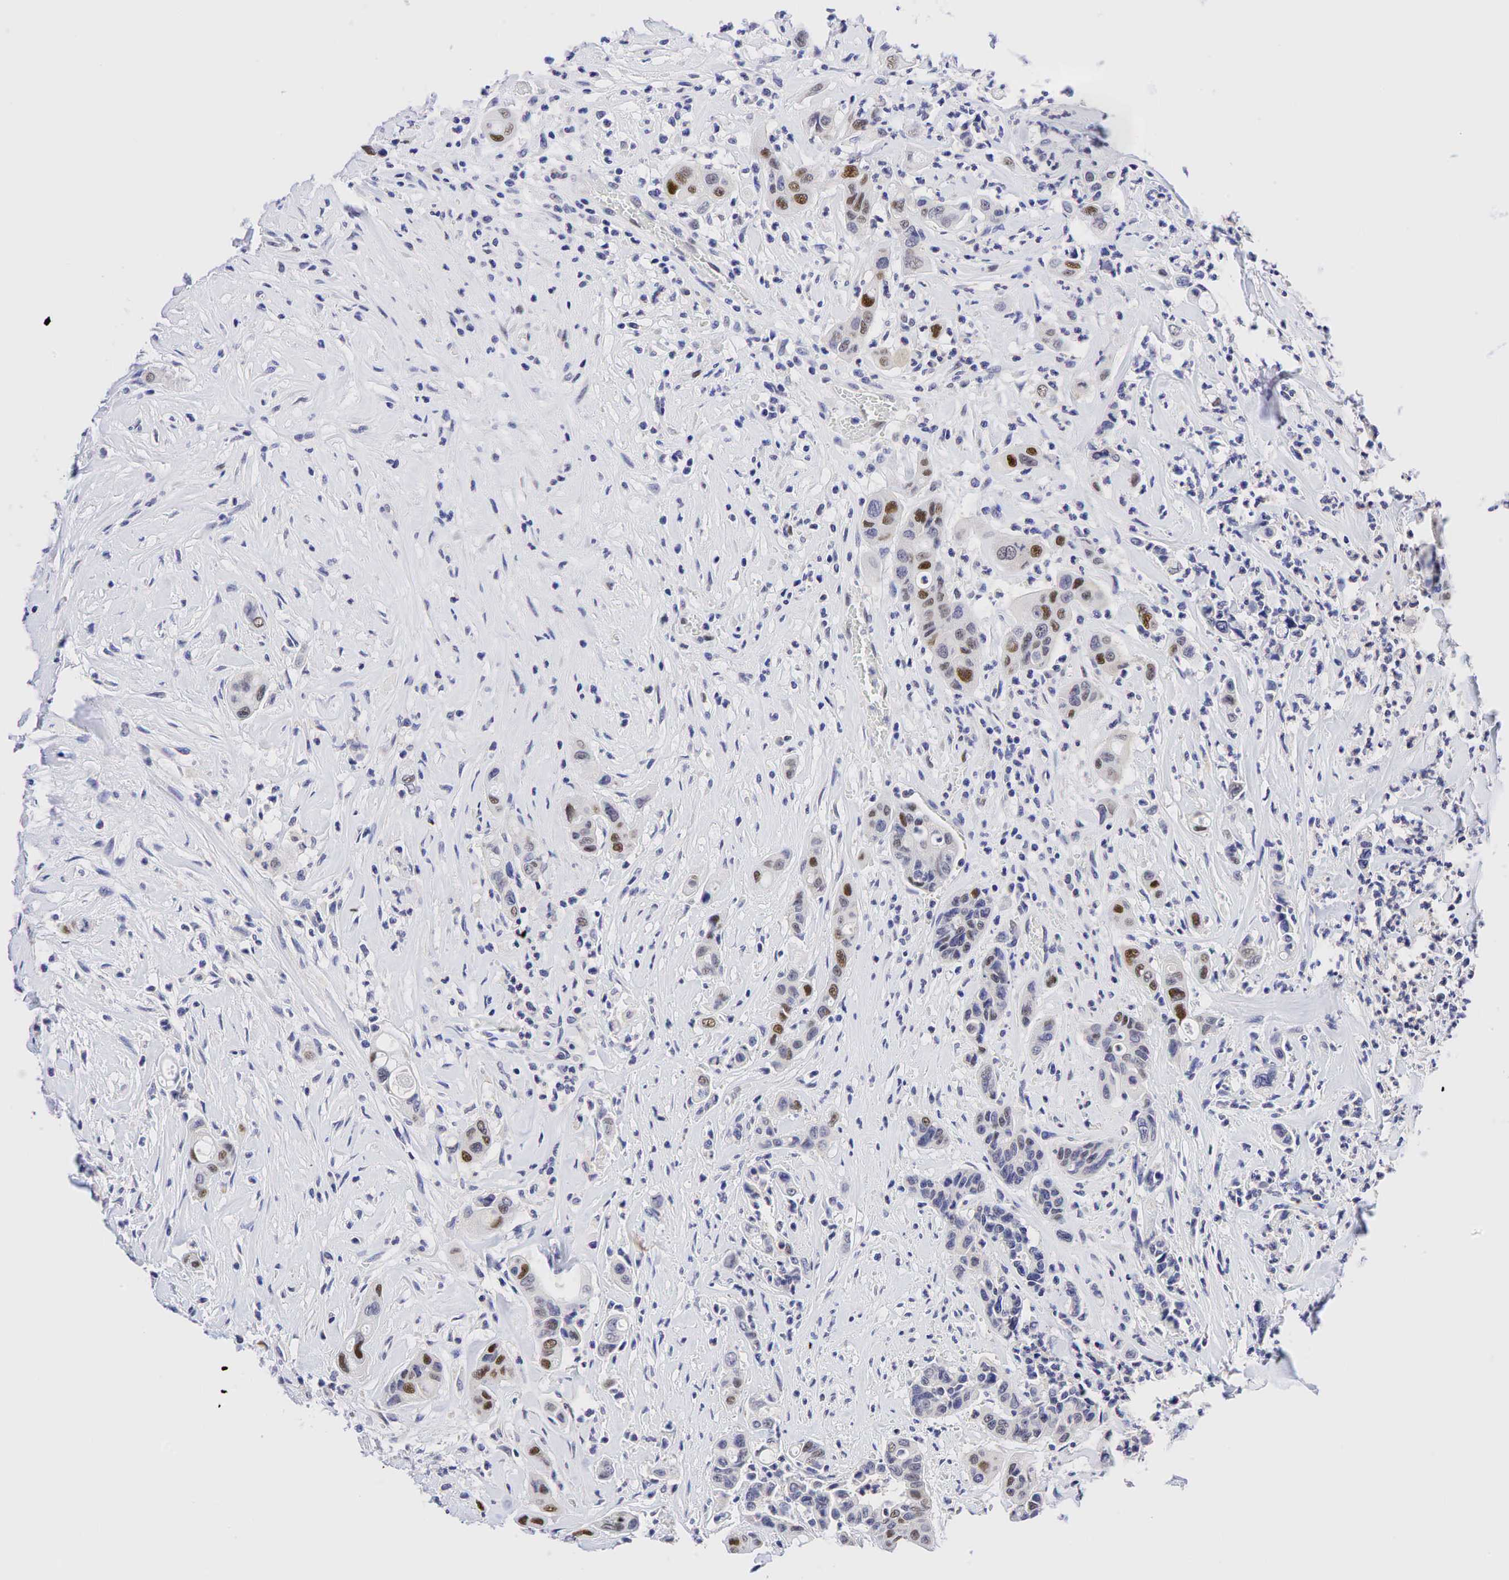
{"staining": {"intensity": "moderate", "quantity": "<25%", "location": "nuclear"}, "tissue": "colorectal cancer", "cell_type": "Tumor cells", "image_type": "cancer", "snomed": [{"axis": "morphology", "description": "Adenocarcinoma, NOS"}, {"axis": "topography", "description": "Colon"}], "caption": "Colorectal cancer stained for a protein demonstrates moderate nuclear positivity in tumor cells.", "gene": "CCND1", "patient": {"sex": "female", "age": 70}}